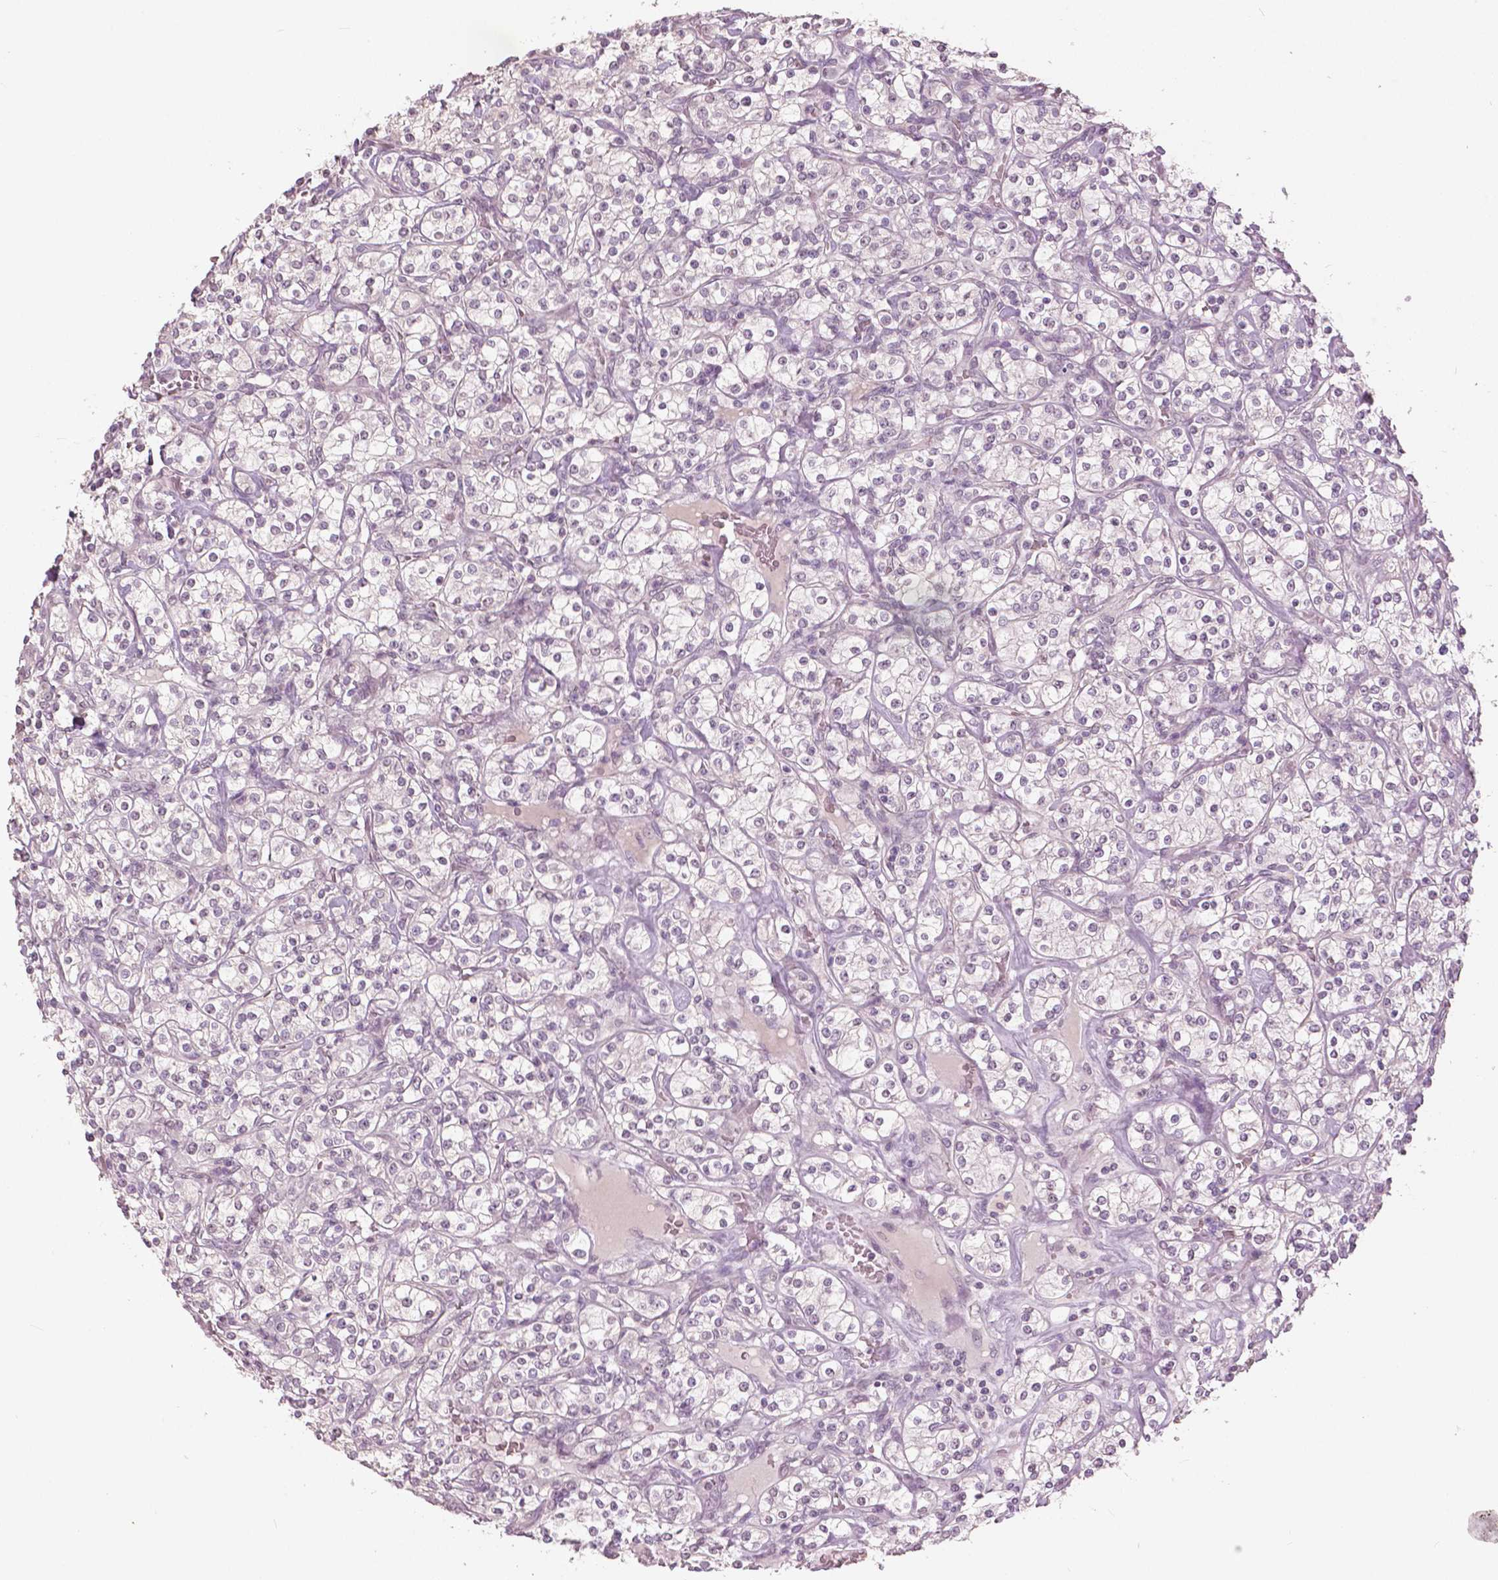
{"staining": {"intensity": "negative", "quantity": "none", "location": "none"}, "tissue": "renal cancer", "cell_type": "Tumor cells", "image_type": "cancer", "snomed": [{"axis": "morphology", "description": "Adenocarcinoma, NOS"}, {"axis": "topography", "description": "Kidney"}], "caption": "High power microscopy histopathology image of an immunohistochemistry (IHC) image of adenocarcinoma (renal), revealing no significant expression in tumor cells.", "gene": "NANOG", "patient": {"sex": "male", "age": 77}}